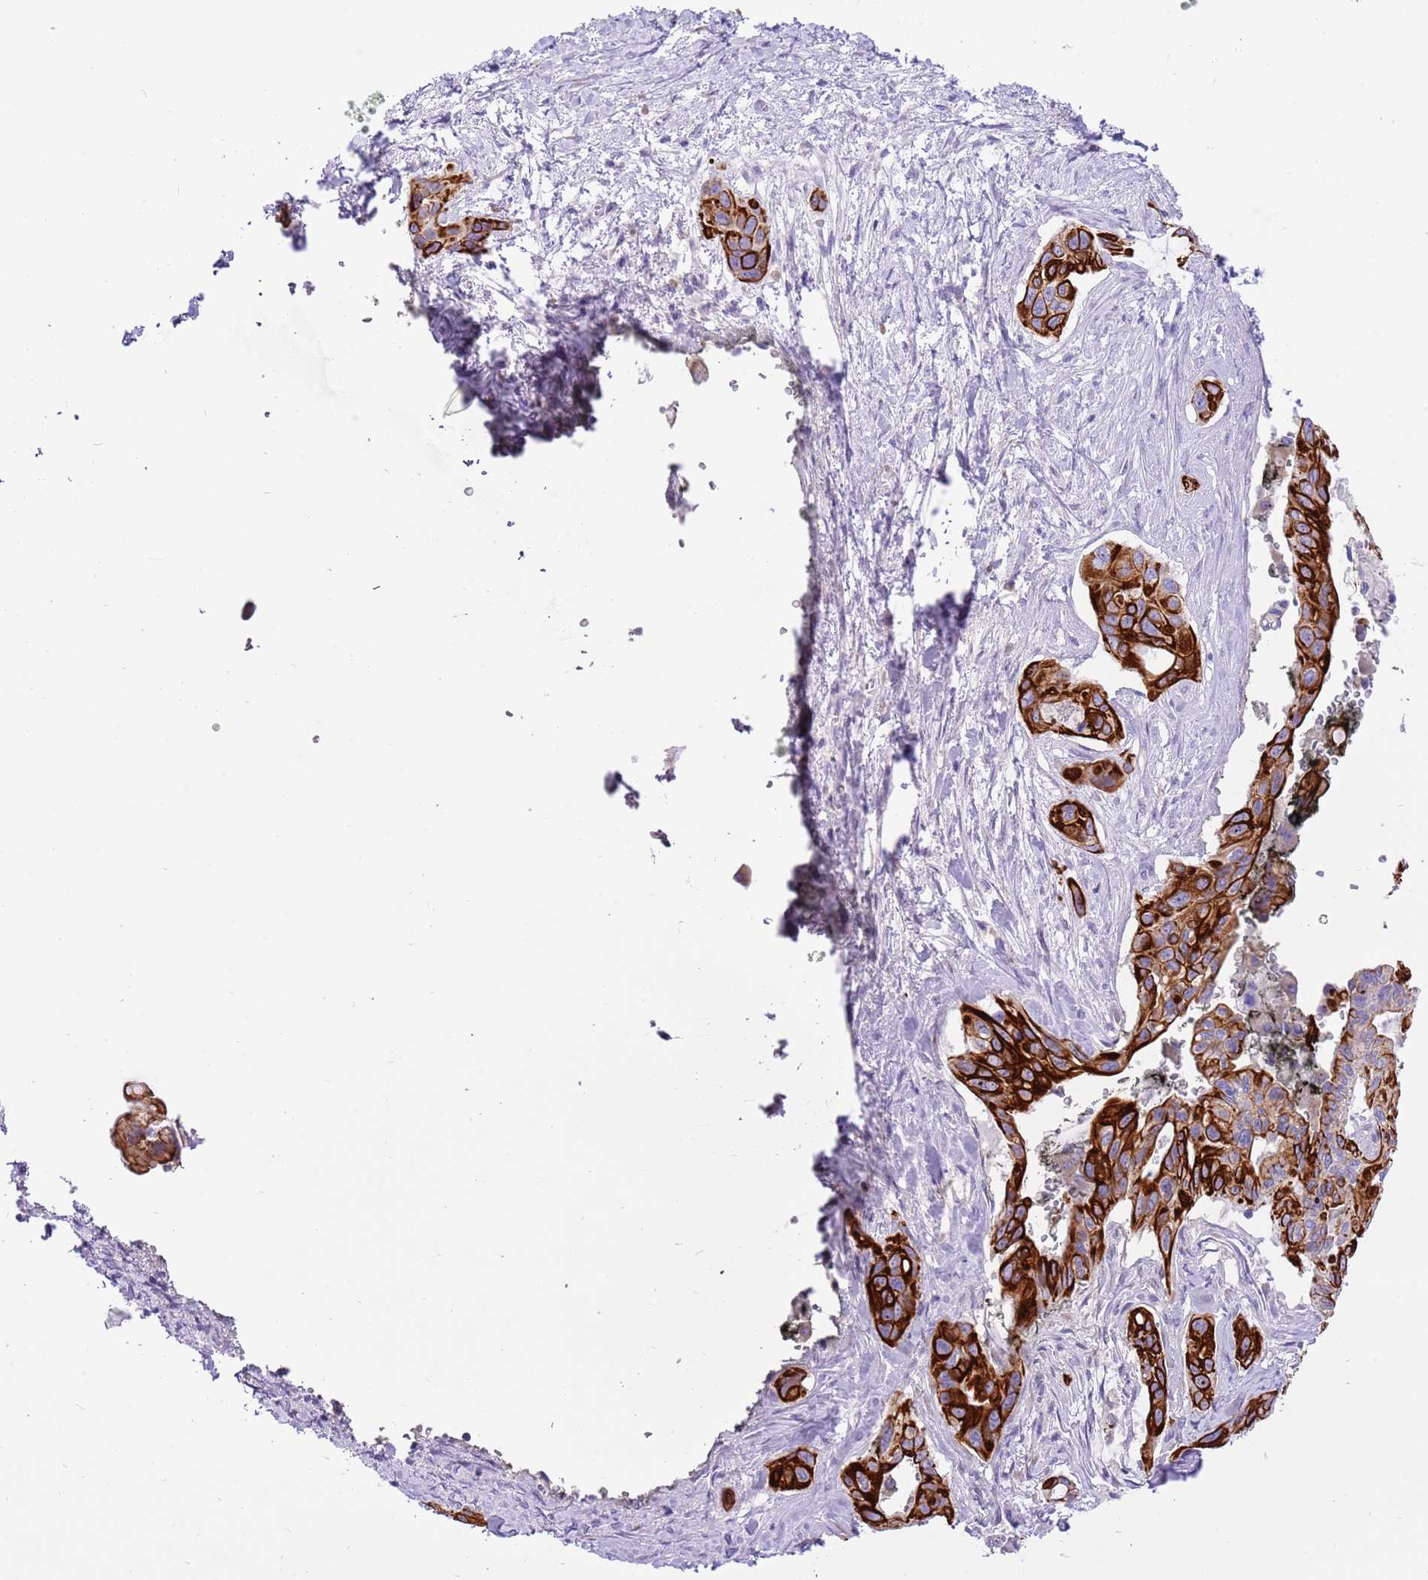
{"staining": {"intensity": "strong", "quantity": ">75%", "location": "cytoplasmic/membranous"}, "tissue": "pancreatic cancer", "cell_type": "Tumor cells", "image_type": "cancer", "snomed": [{"axis": "morphology", "description": "Adenocarcinoma, NOS"}, {"axis": "topography", "description": "Pancreas"}], "caption": "An immunohistochemistry photomicrograph of tumor tissue is shown. Protein staining in brown highlights strong cytoplasmic/membranous positivity in adenocarcinoma (pancreatic) within tumor cells. (IHC, brightfield microscopy, high magnification).", "gene": "R3HDM4", "patient": {"sex": "male", "age": 72}}